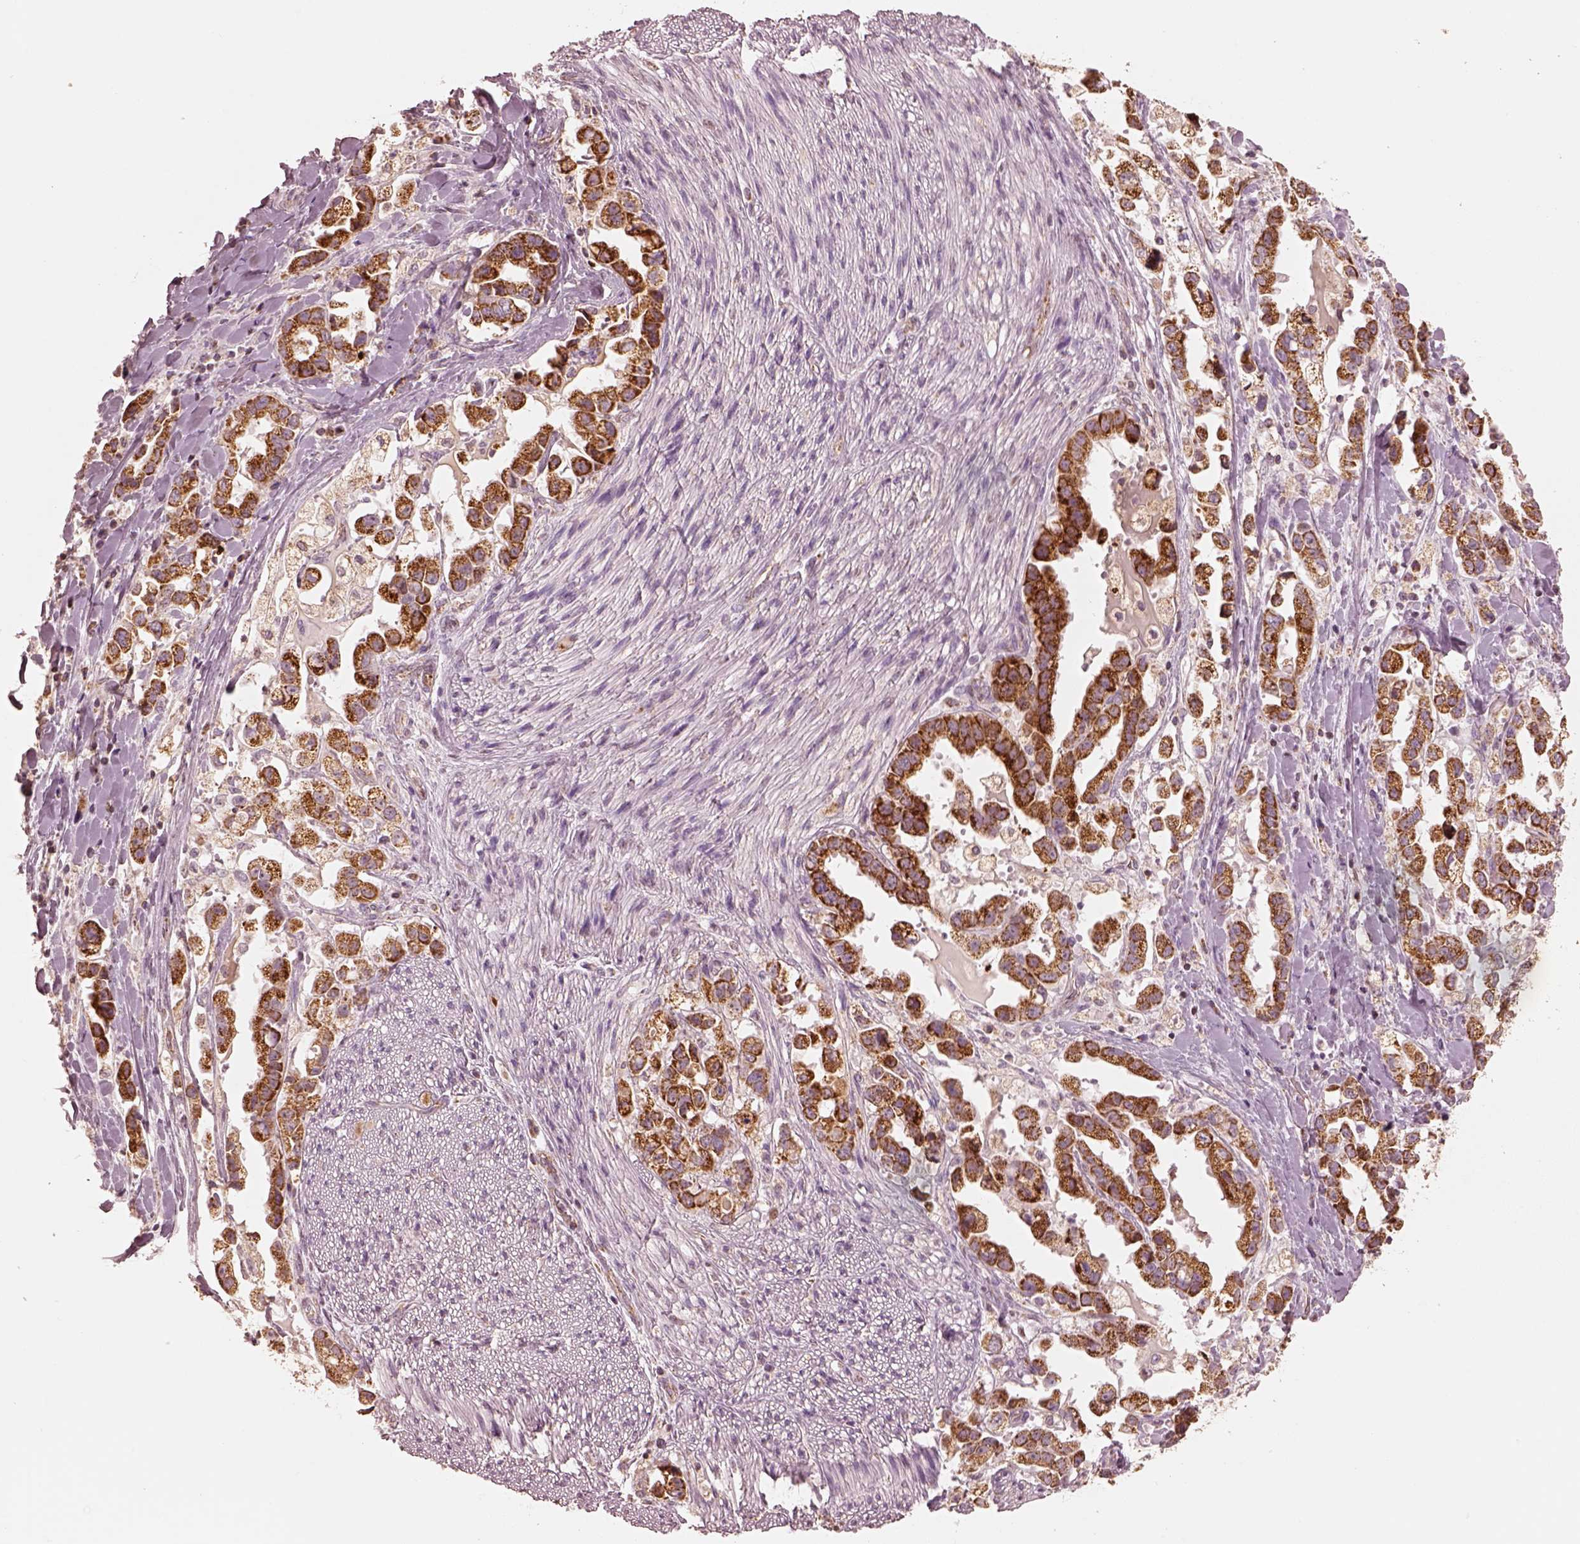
{"staining": {"intensity": "strong", "quantity": ">75%", "location": "cytoplasmic/membranous"}, "tissue": "stomach cancer", "cell_type": "Tumor cells", "image_type": "cancer", "snomed": [{"axis": "morphology", "description": "Adenocarcinoma, NOS"}, {"axis": "topography", "description": "Stomach"}], "caption": "Strong cytoplasmic/membranous expression for a protein is present in about >75% of tumor cells of stomach cancer (adenocarcinoma) using immunohistochemistry (IHC).", "gene": "ENTPD6", "patient": {"sex": "male", "age": 59}}